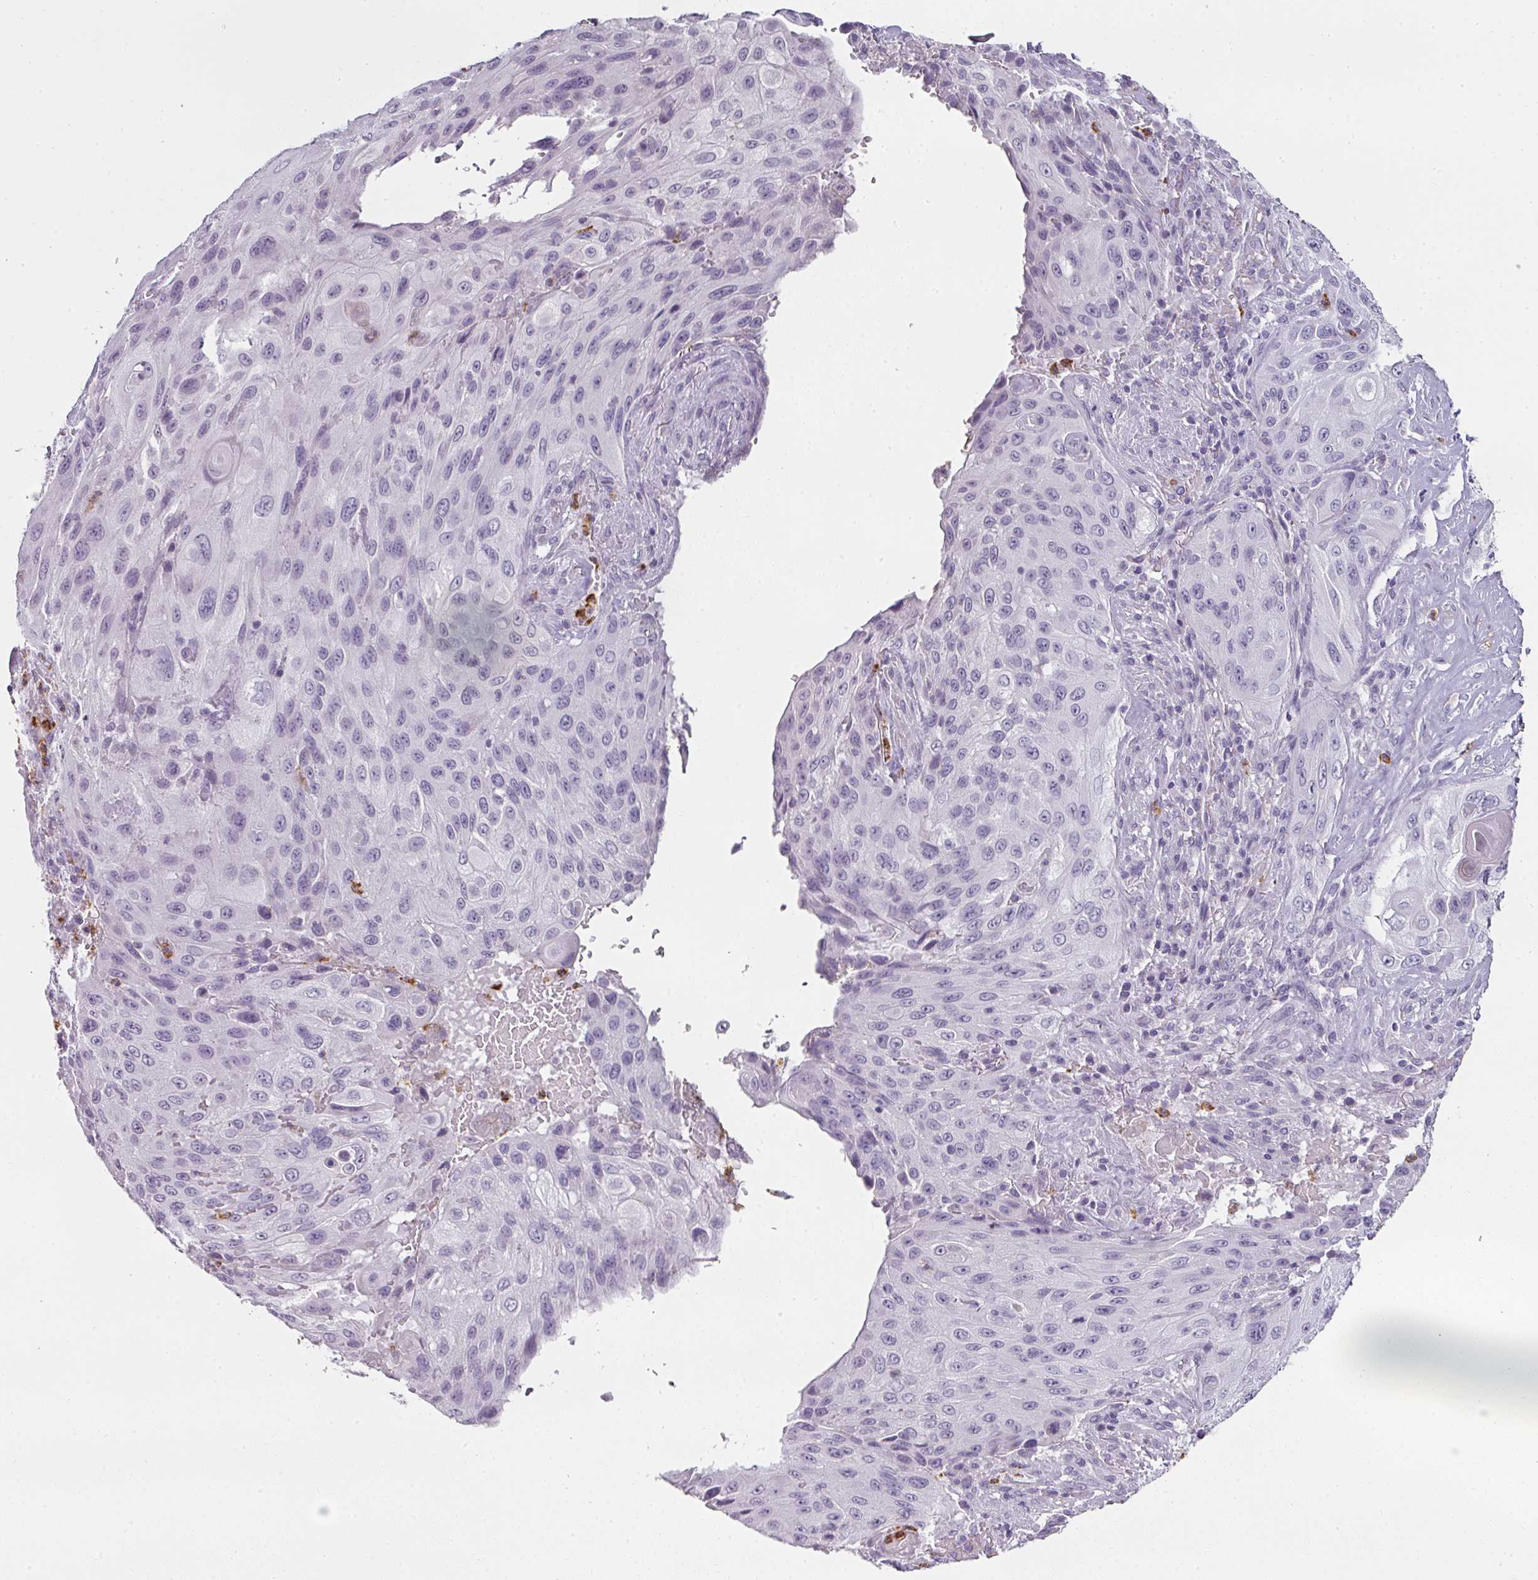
{"staining": {"intensity": "negative", "quantity": "none", "location": "none"}, "tissue": "cervical cancer", "cell_type": "Tumor cells", "image_type": "cancer", "snomed": [{"axis": "morphology", "description": "Squamous cell carcinoma, NOS"}, {"axis": "topography", "description": "Cervix"}], "caption": "Immunohistochemical staining of human squamous cell carcinoma (cervical) exhibits no significant positivity in tumor cells. The staining was performed using DAB to visualize the protein expression in brown, while the nuclei were stained in blue with hematoxylin (Magnification: 20x).", "gene": "CAMP", "patient": {"sex": "female", "age": 42}}